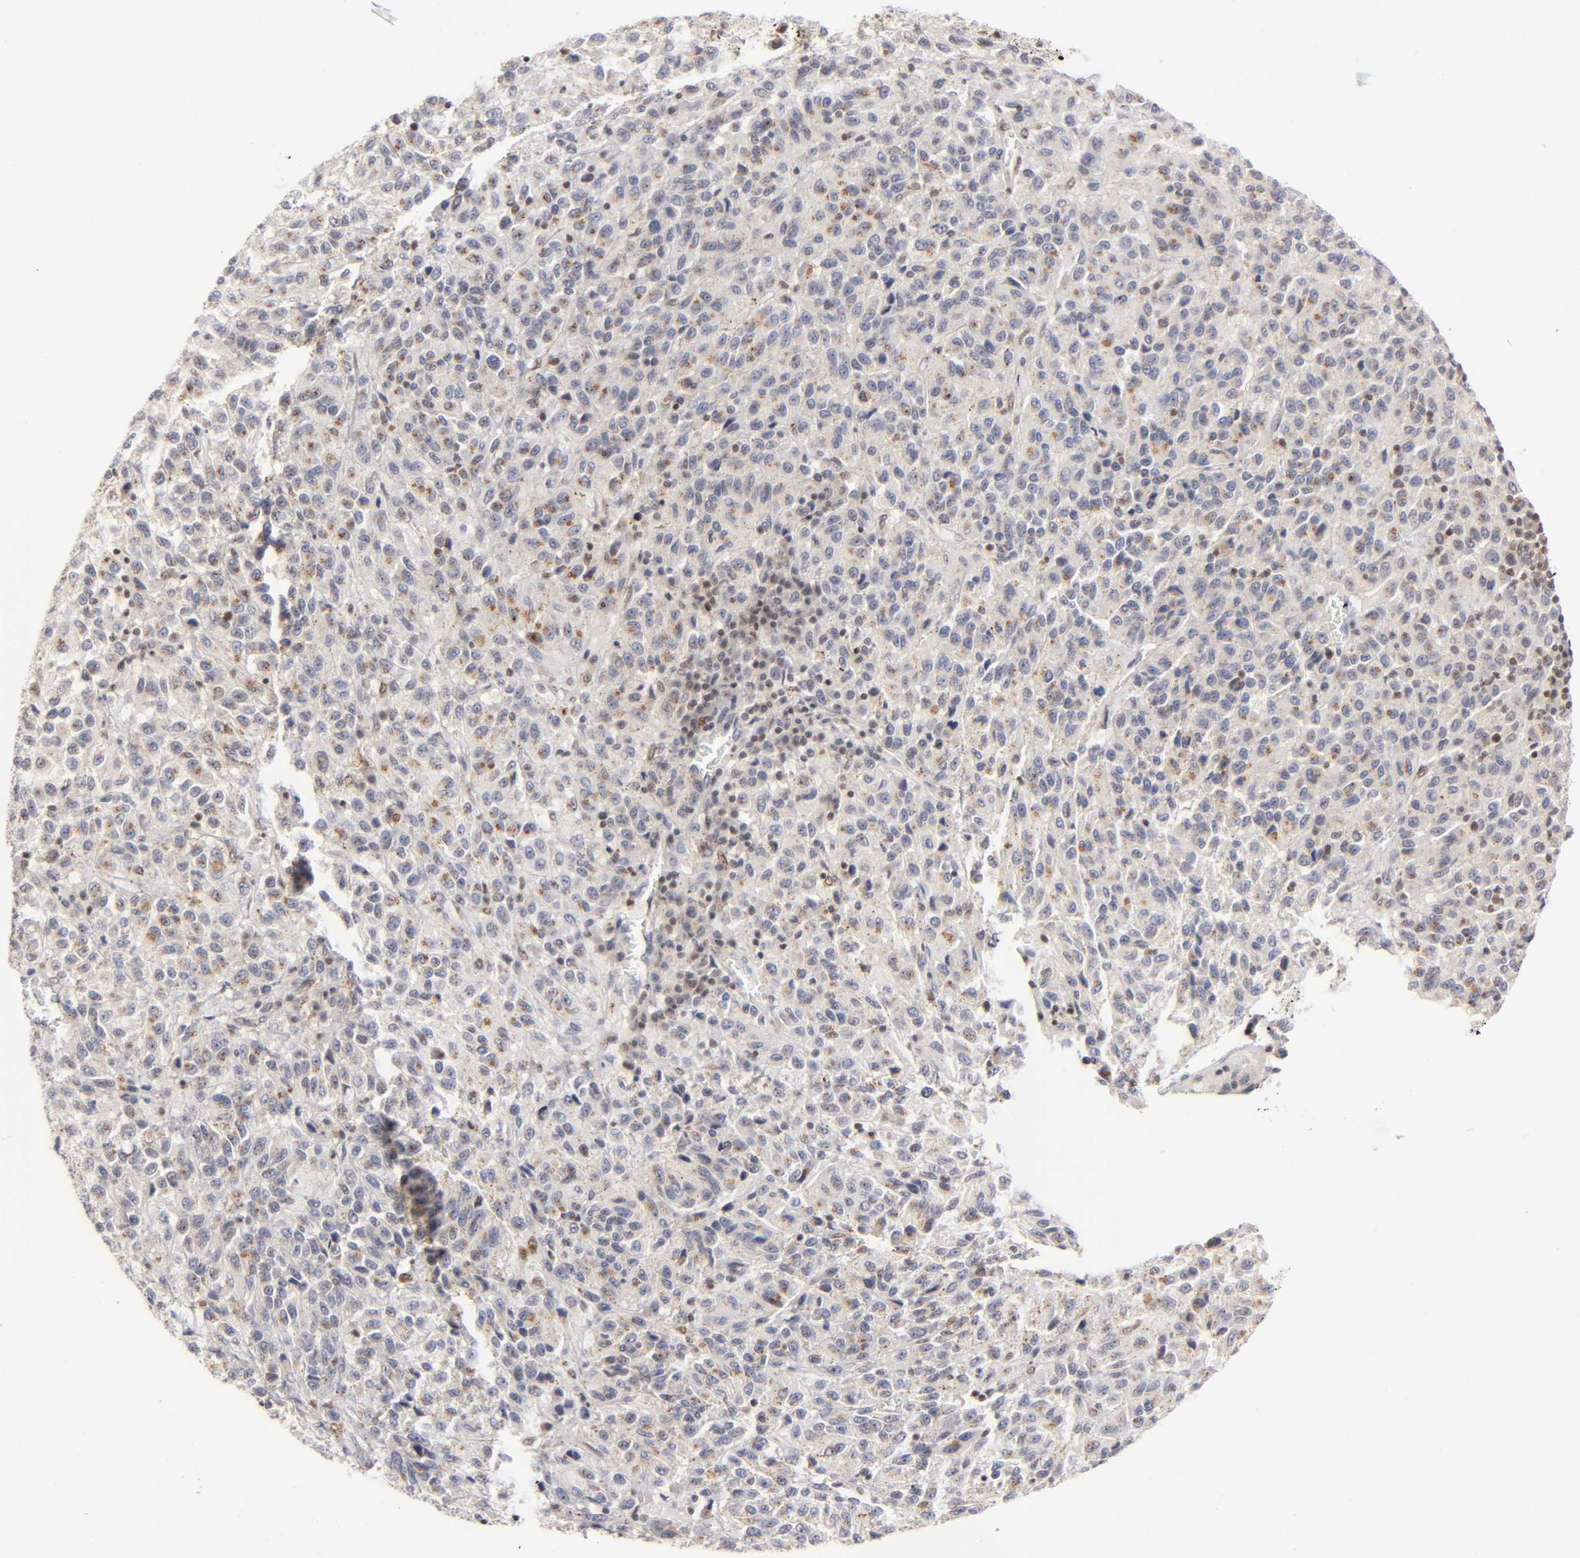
{"staining": {"intensity": "moderate", "quantity": "25%-75%", "location": "cytoplasmic/membranous"}, "tissue": "melanoma", "cell_type": "Tumor cells", "image_type": "cancer", "snomed": [{"axis": "morphology", "description": "Malignant melanoma, Metastatic site"}, {"axis": "topography", "description": "Lung"}], "caption": "This micrograph displays malignant melanoma (metastatic site) stained with immunohistochemistry to label a protein in brown. The cytoplasmic/membranous of tumor cells show moderate positivity for the protein. Nuclei are counter-stained blue.", "gene": "RUNX1", "patient": {"sex": "male", "age": 64}}